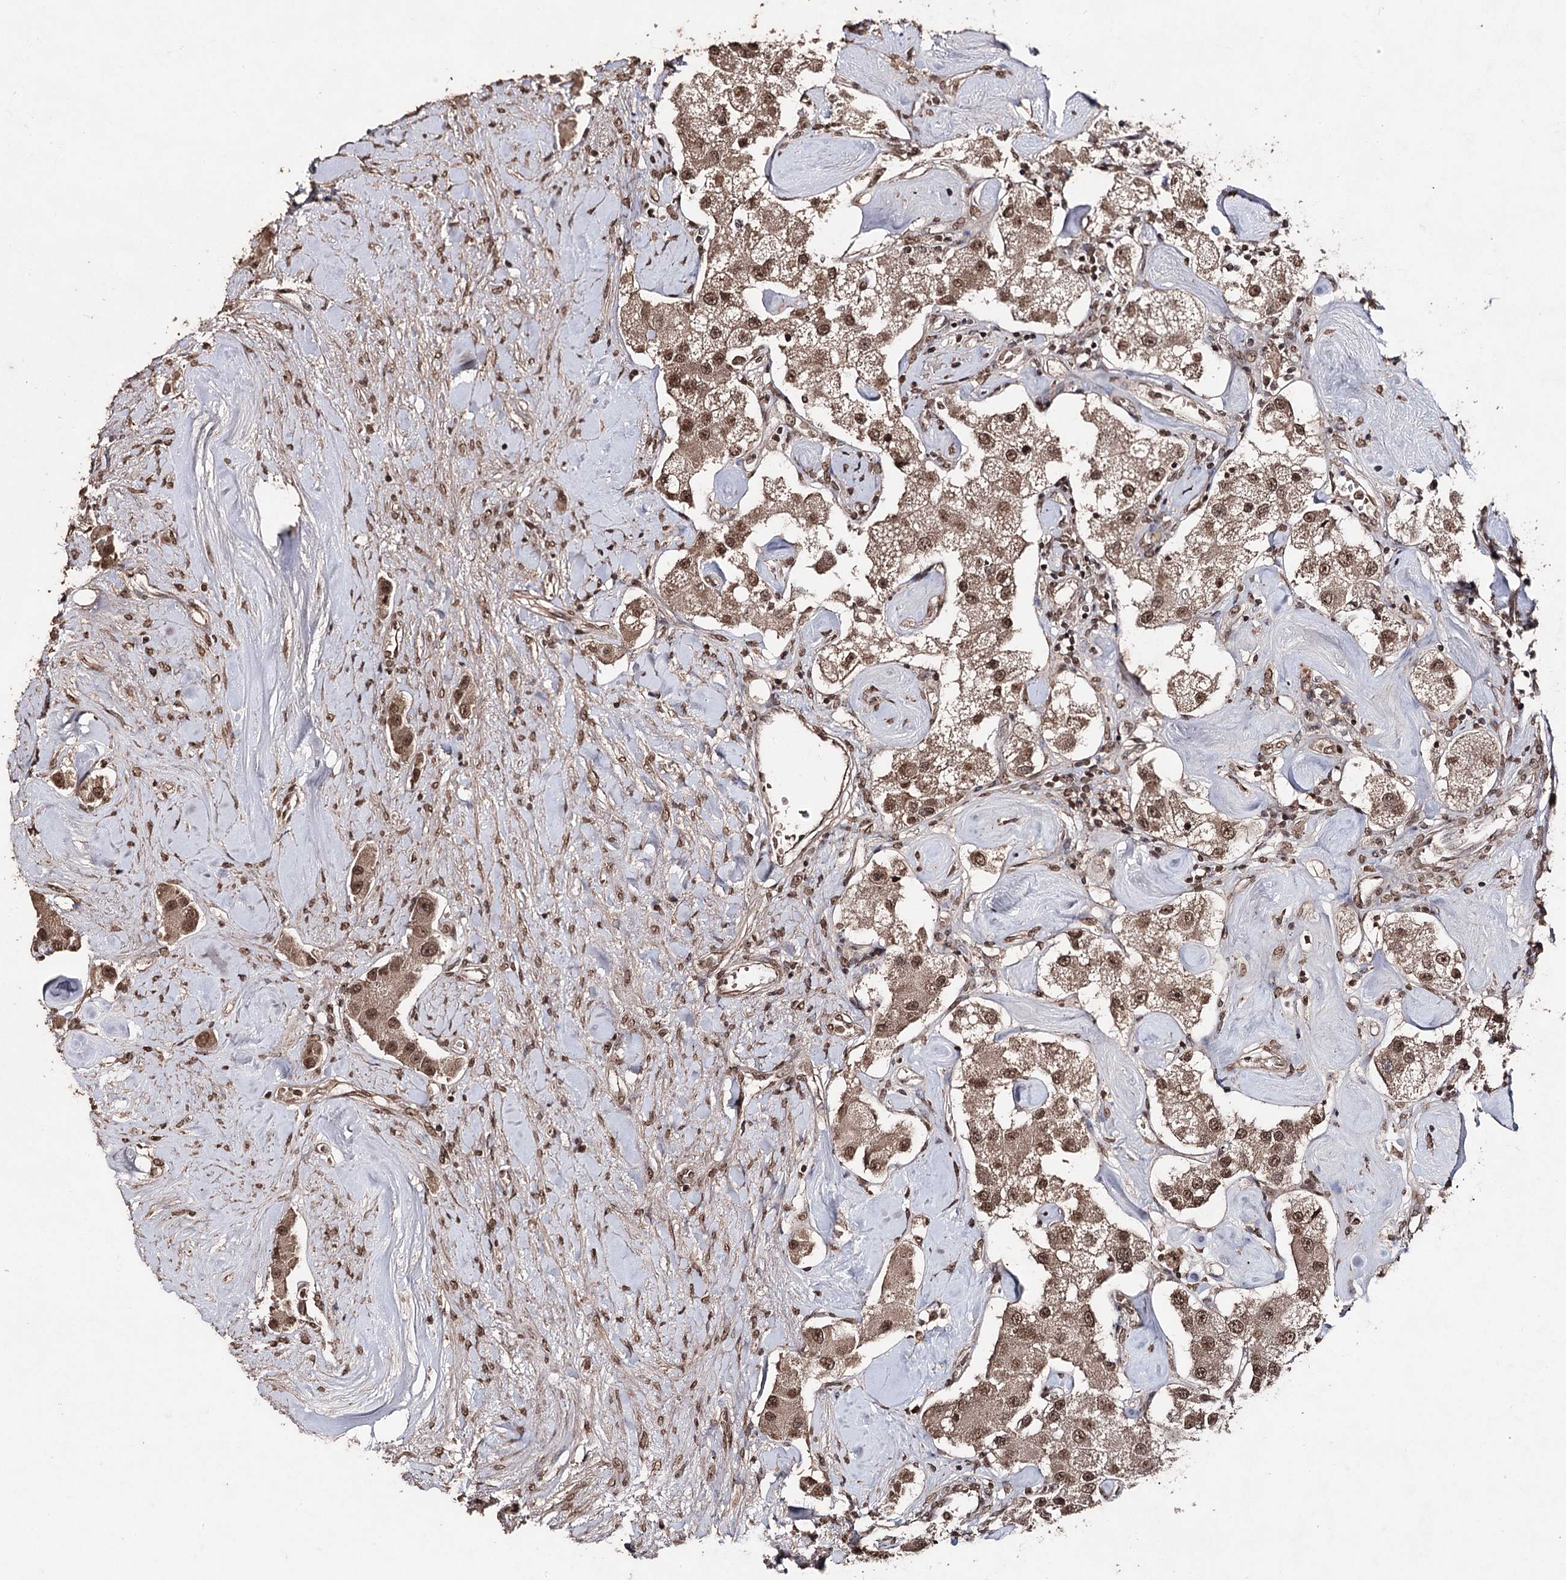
{"staining": {"intensity": "moderate", "quantity": ">75%", "location": "cytoplasmic/membranous,nuclear"}, "tissue": "carcinoid", "cell_type": "Tumor cells", "image_type": "cancer", "snomed": [{"axis": "morphology", "description": "Carcinoid, malignant, NOS"}, {"axis": "topography", "description": "Pancreas"}], "caption": "High-magnification brightfield microscopy of carcinoid stained with DAB (brown) and counterstained with hematoxylin (blue). tumor cells exhibit moderate cytoplasmic/membranous and nuclear positivity is appreciated in approximately>75% of cells.", "gene": "ATG14", "patient": {"sex": "male", "age": 41}}